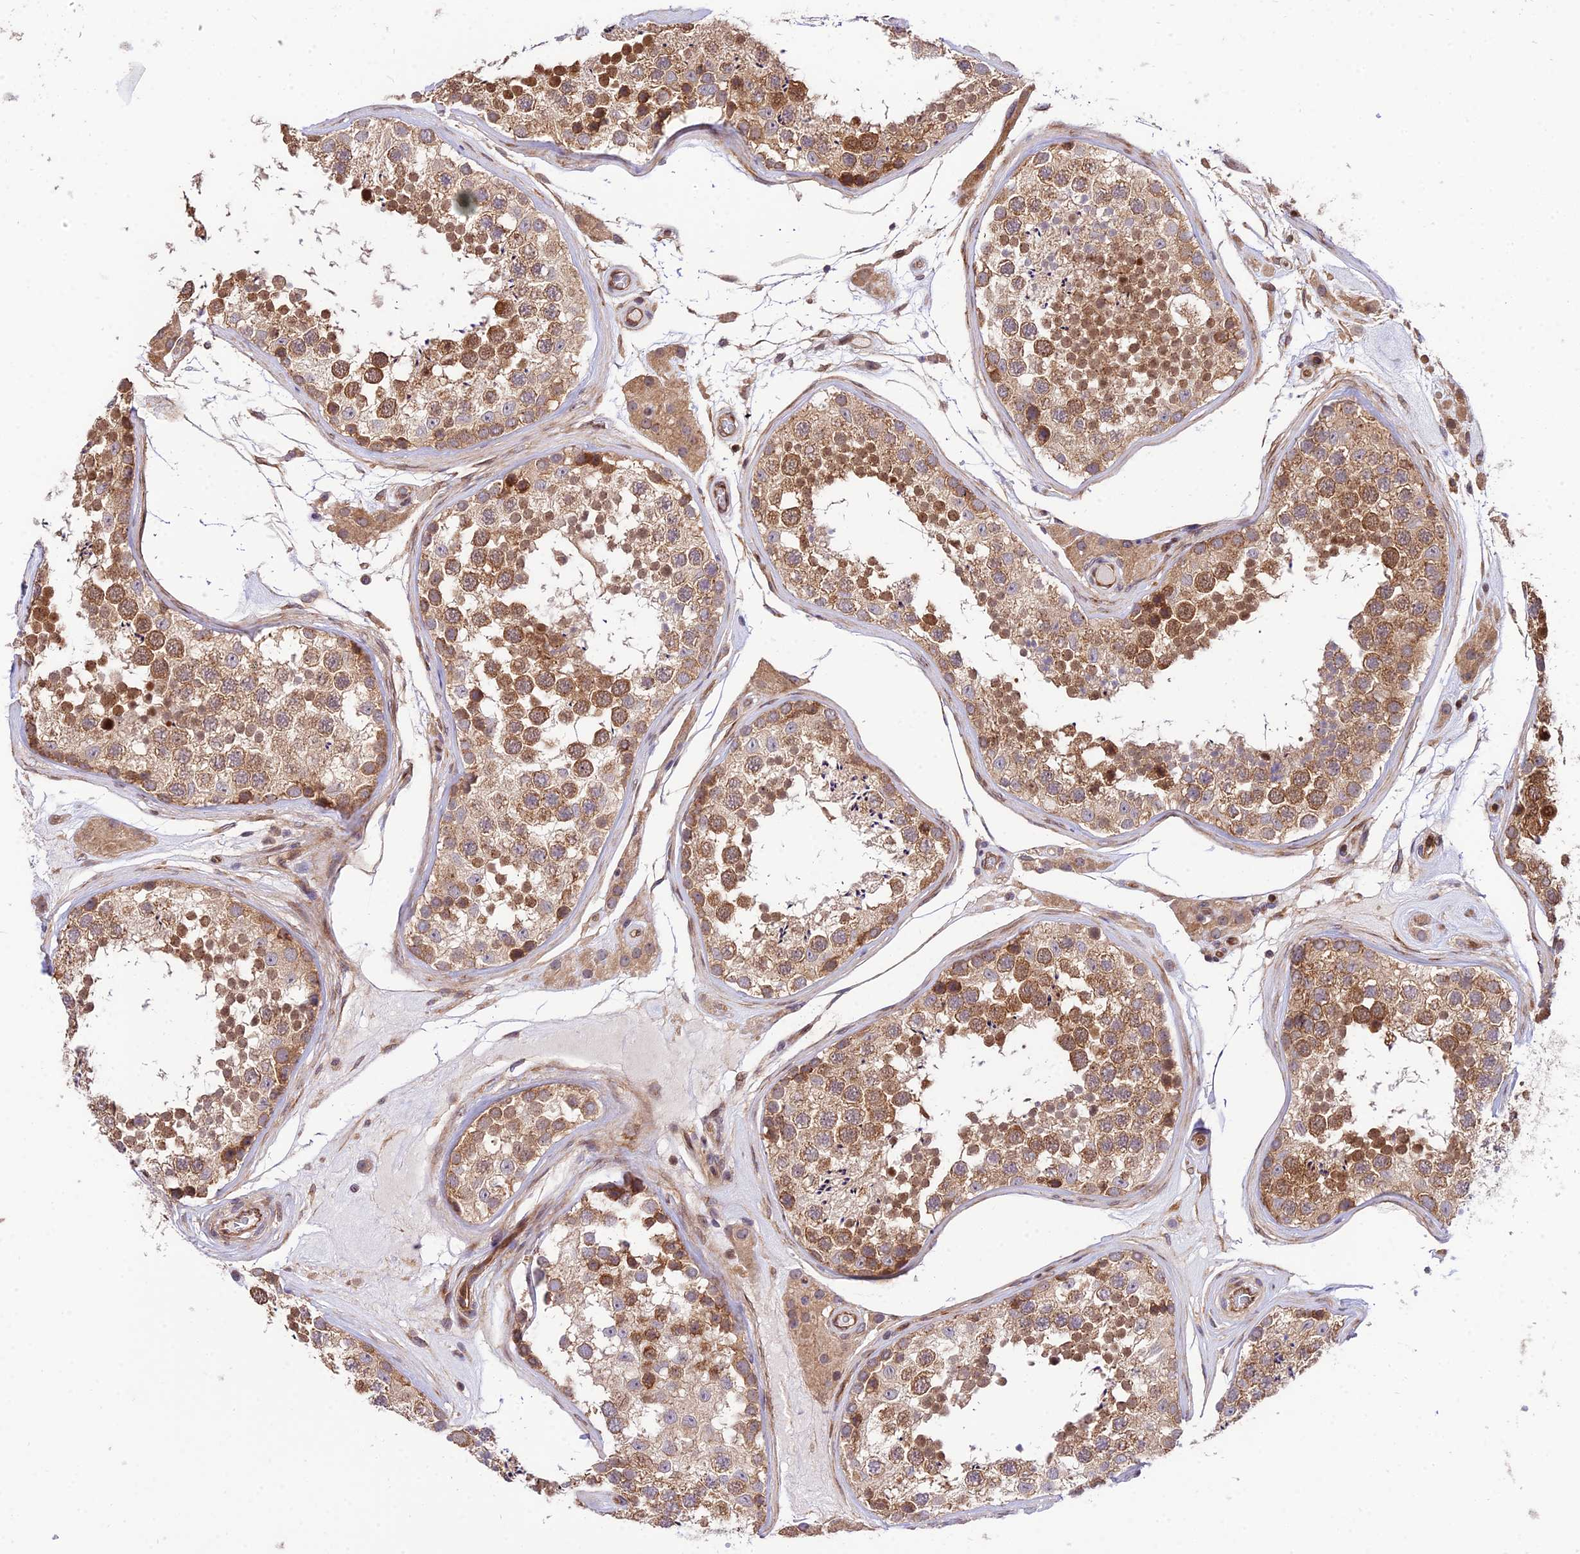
{"staining": {"intensity": "moderate", "quantity": ">75%", "location": "cytoplasmic/membranous"}, "tissue": "testis", "cell_type": "Cells in seminiferous ducts", "image_type": "normal", "snomed": [{"axis": "morphology", "description": "Normal tissue, NOS"}, {"axis": "topography", "description": "Testis"}], "caption": "Protein analysis of benign testis exhibits moderate cytoplasmic/membranous staining in approximately >75% of cells in seminiferous ducts.", "gene": "SMG6", "patient": {"sex": "male", "age": 46}}